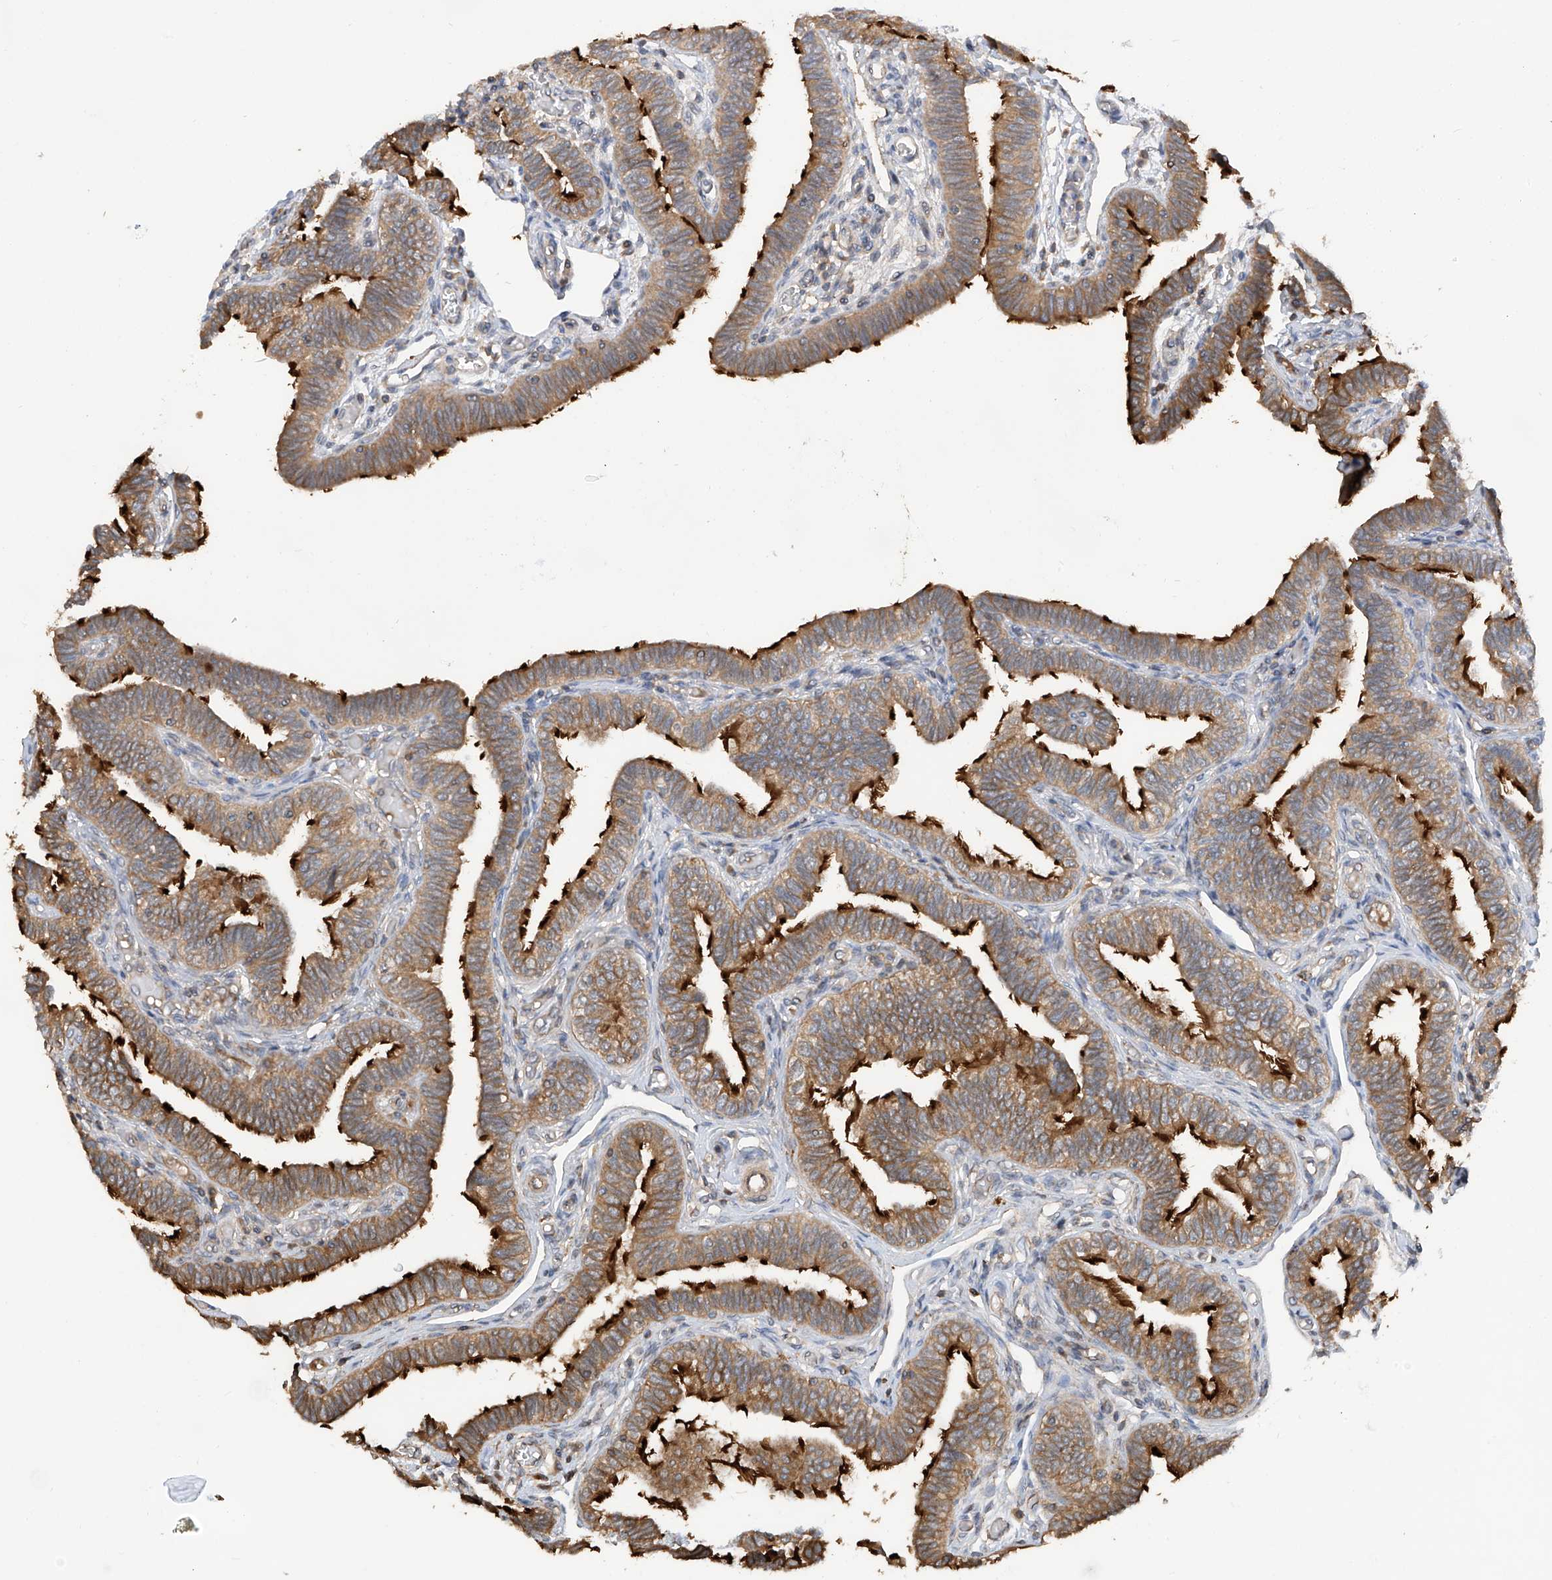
{"staining": {"intensity": "strong", "quantity": "25%-75%", "location": "cytoplasmic/membranous"}, "tissue": "fallopian tube", "cell_type": "Glandular cells", "image_type": "normal", "snomed": [{"axis": "morphology", "description": "Normal tissue, NOS"}, {"axis": "topography", "description": "Fallopian tube"}], "caption": "Protein expression analysis of unremarkable fallopian tube demonstrates strong cytoplasmic/membranous staining in about 25%-75% of glandular cells.", "gene": "RPAIN", "patient": {"sex": "female", "age": 39}}